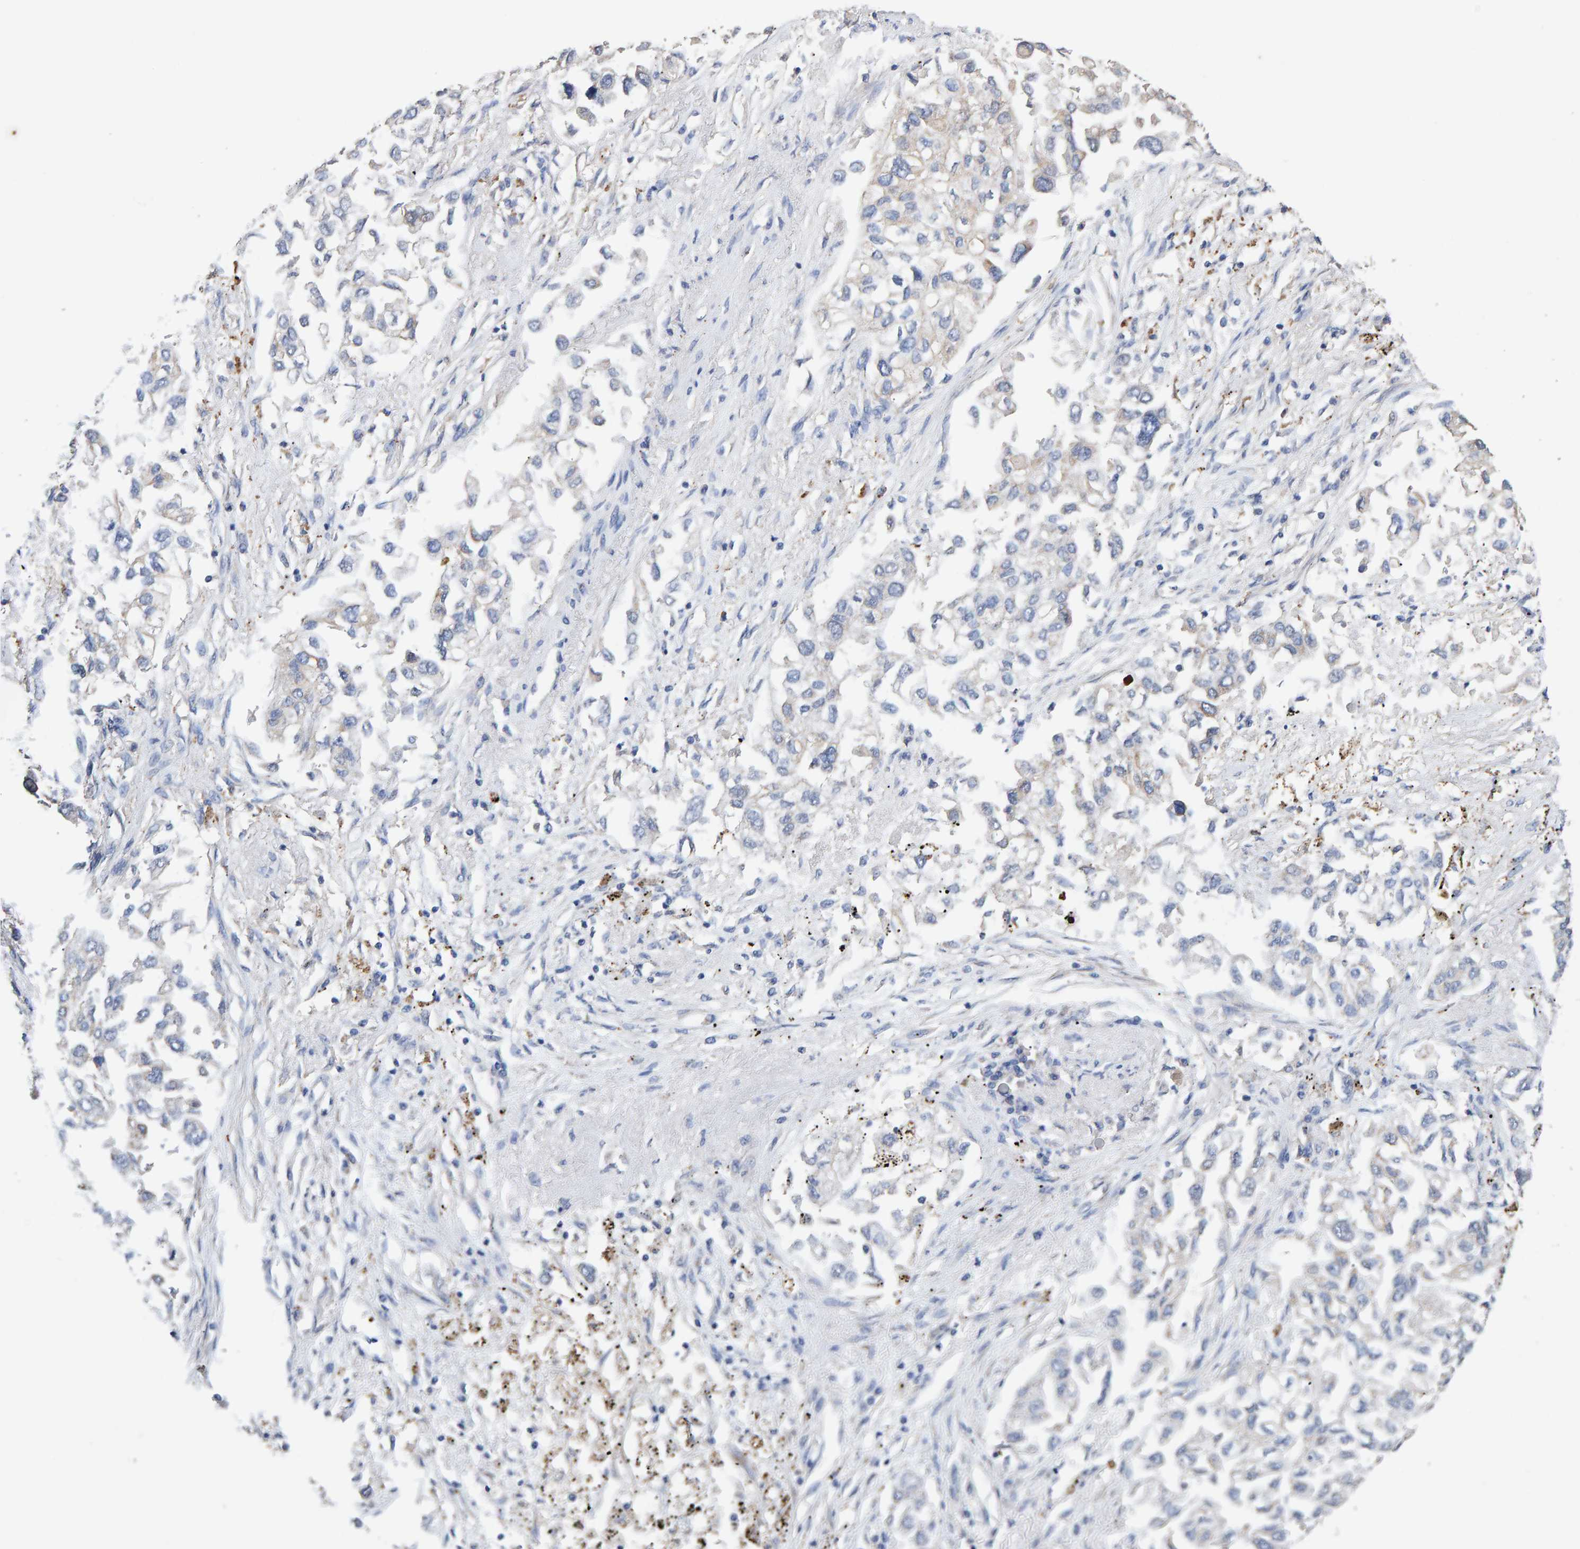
{"staining": {"intensity": "weak", "quantity": "<25%", "location": "cytoplasmic/membranous"}, "tissue": "lung cancer", "cell_type": "Tumor cells", "image_type": "cancer", "snomed": [{"axis": "morphology", "description": "Inflammation, NOS"}, {"axis": "morphology", "description": "Adenocarcinoma, NOS"}, {"axis": "topography", "description": "Lung"}], "caption": "Immunohistochemistry of lung cancer (adenocarcinoma) reveals no expression in tumor cells.", "gene": "EFR3A", "patient": {"sex": "male", "age": 63}}